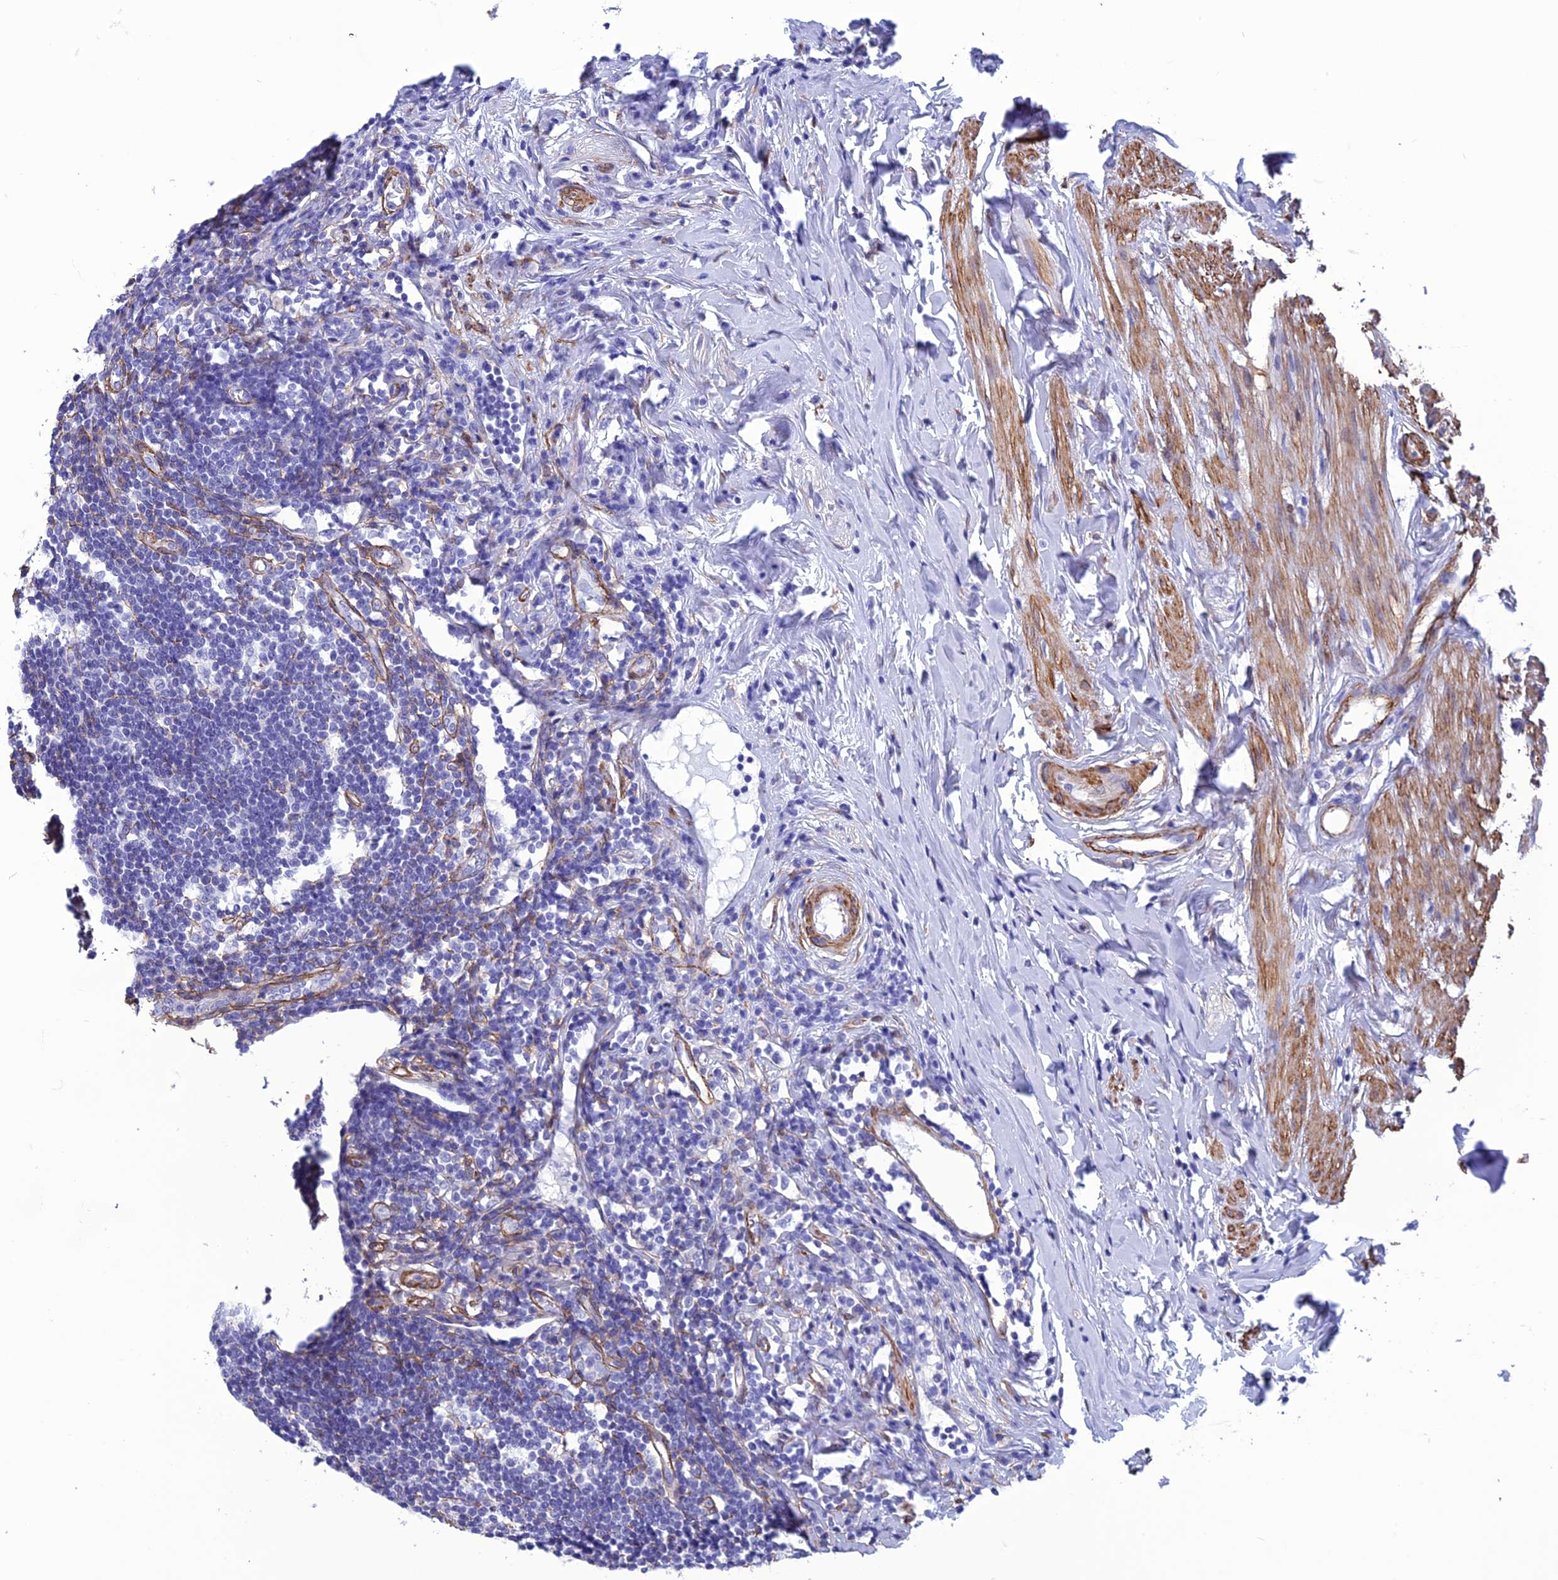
{"staining": {"intensity": "negative", "quantity": "none", "location": "none"}, "tissue": "appendix", "cell_type": "Glandular cells", "image_type": "normal", "snomed": [{"axis": "morphology", "description": "Normal tissue, NOS"}, {"axis": "topography", "description": "Appendix"}], "caption": "Glandular cells show no significant protein staining in unremarkable appendix. The staining was performed using DAB to visualize the protein expression in brown, while the nuclei were stained in blue with hematoxylin (Magnification: 20x).", "gene": "NKD1", "patient": {"sex": "female", "age": 54}}